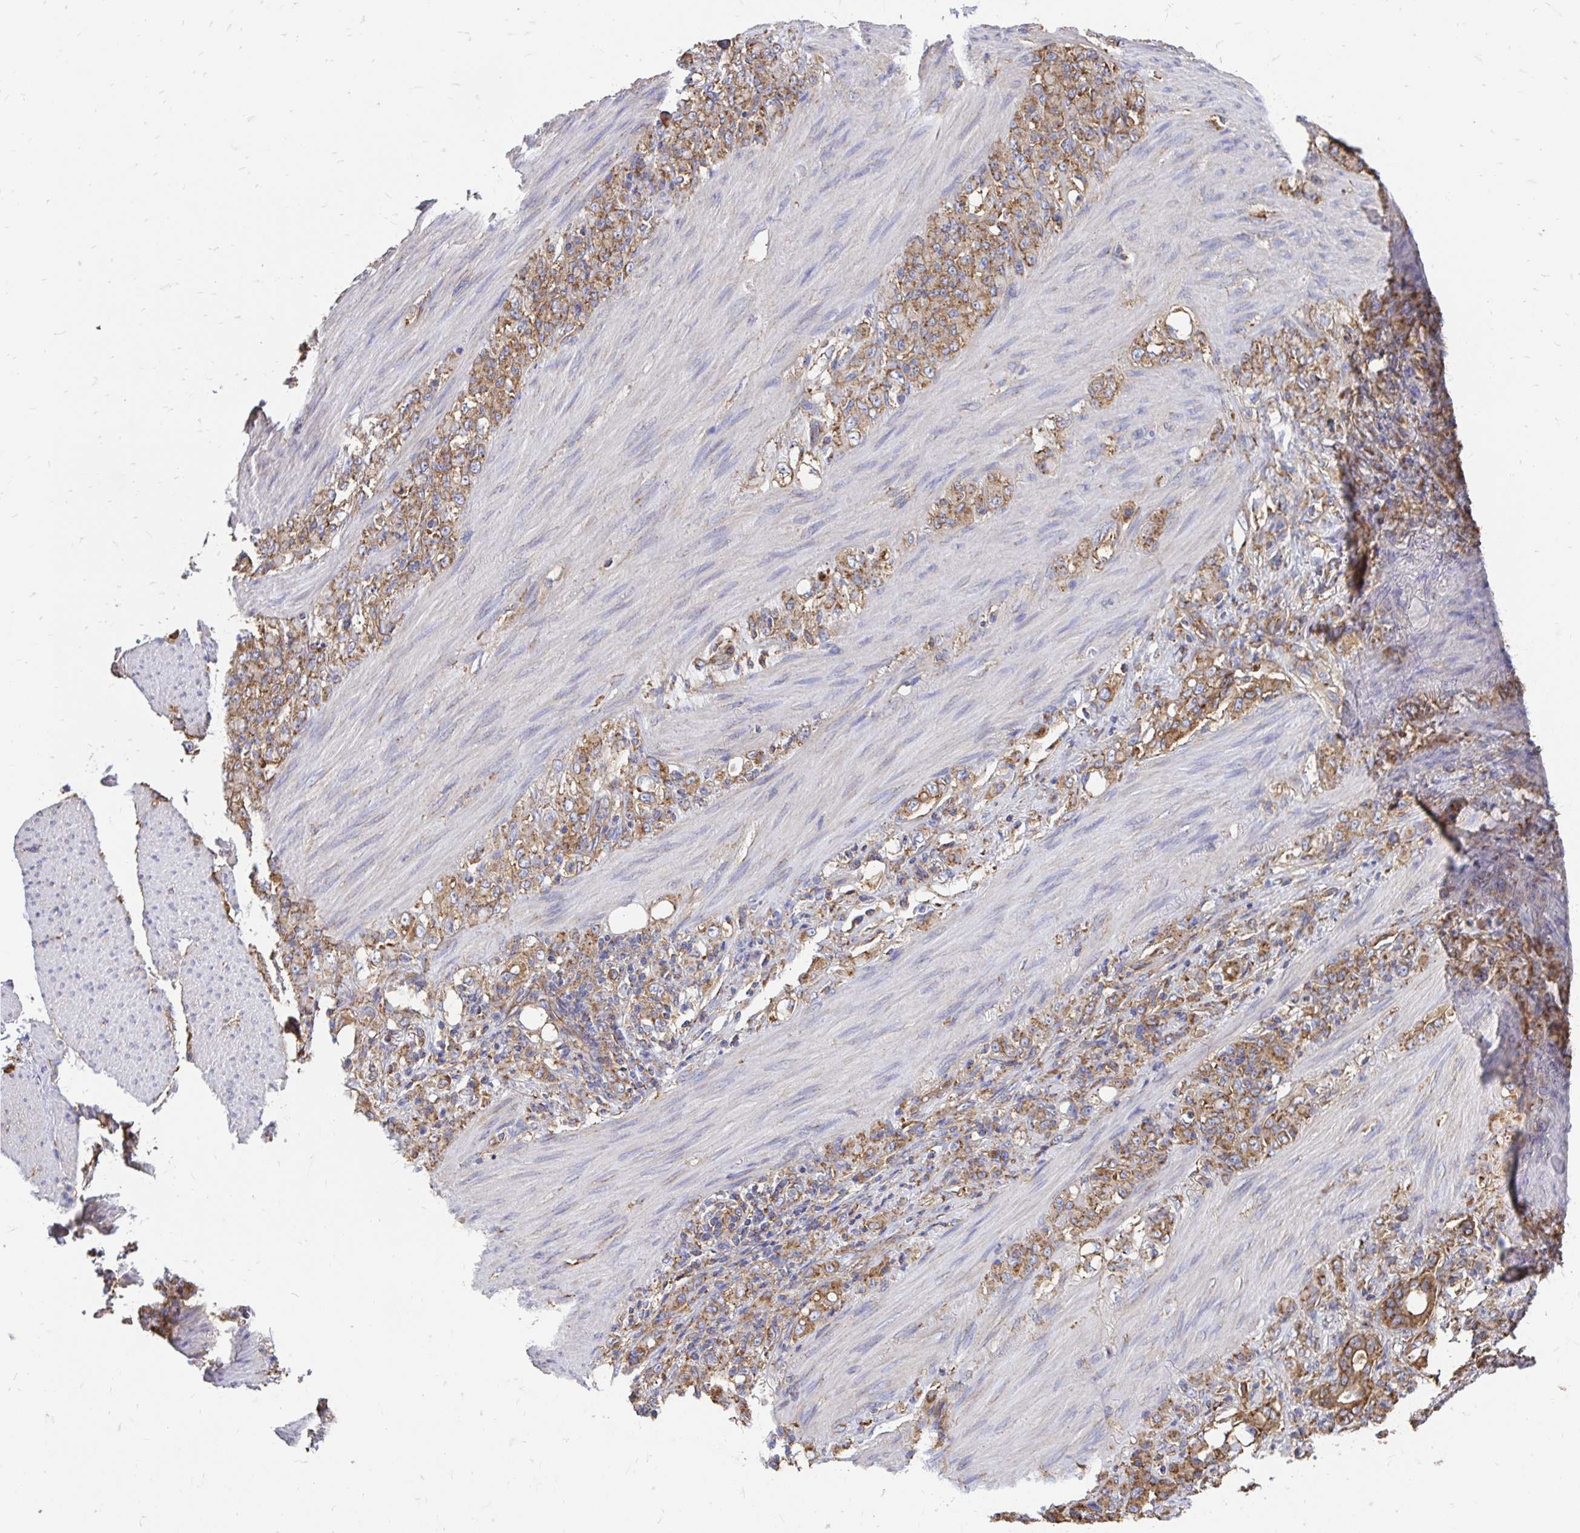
{"staining": {"intensity": "moderate", "quantity": ">75%", "location": "cytoplasmic/membranous"}, "tissue": "stomach cancer", "cell_type": "Tumor cells", "image_type": "cancer", "snomed": [{"axis": "morphology", "description": "Normal tissue, NOS"}, {"axis": "morphology", "description": "Adenocarcinoma, NOS"}, {"axis": "topography", "description": "Stomach"}], "caption": "Immunohistochemistry (IHC) of human stomach adenocarcinoma shows medium levels of moderate cytoplasmic/membranous positivity in approximately >75% of tumor cells. (DAB = brown stain, brightfield microscopy at high magnification).", "gene": "CLTC", "patient": {"sex": "female", "age": 79}}